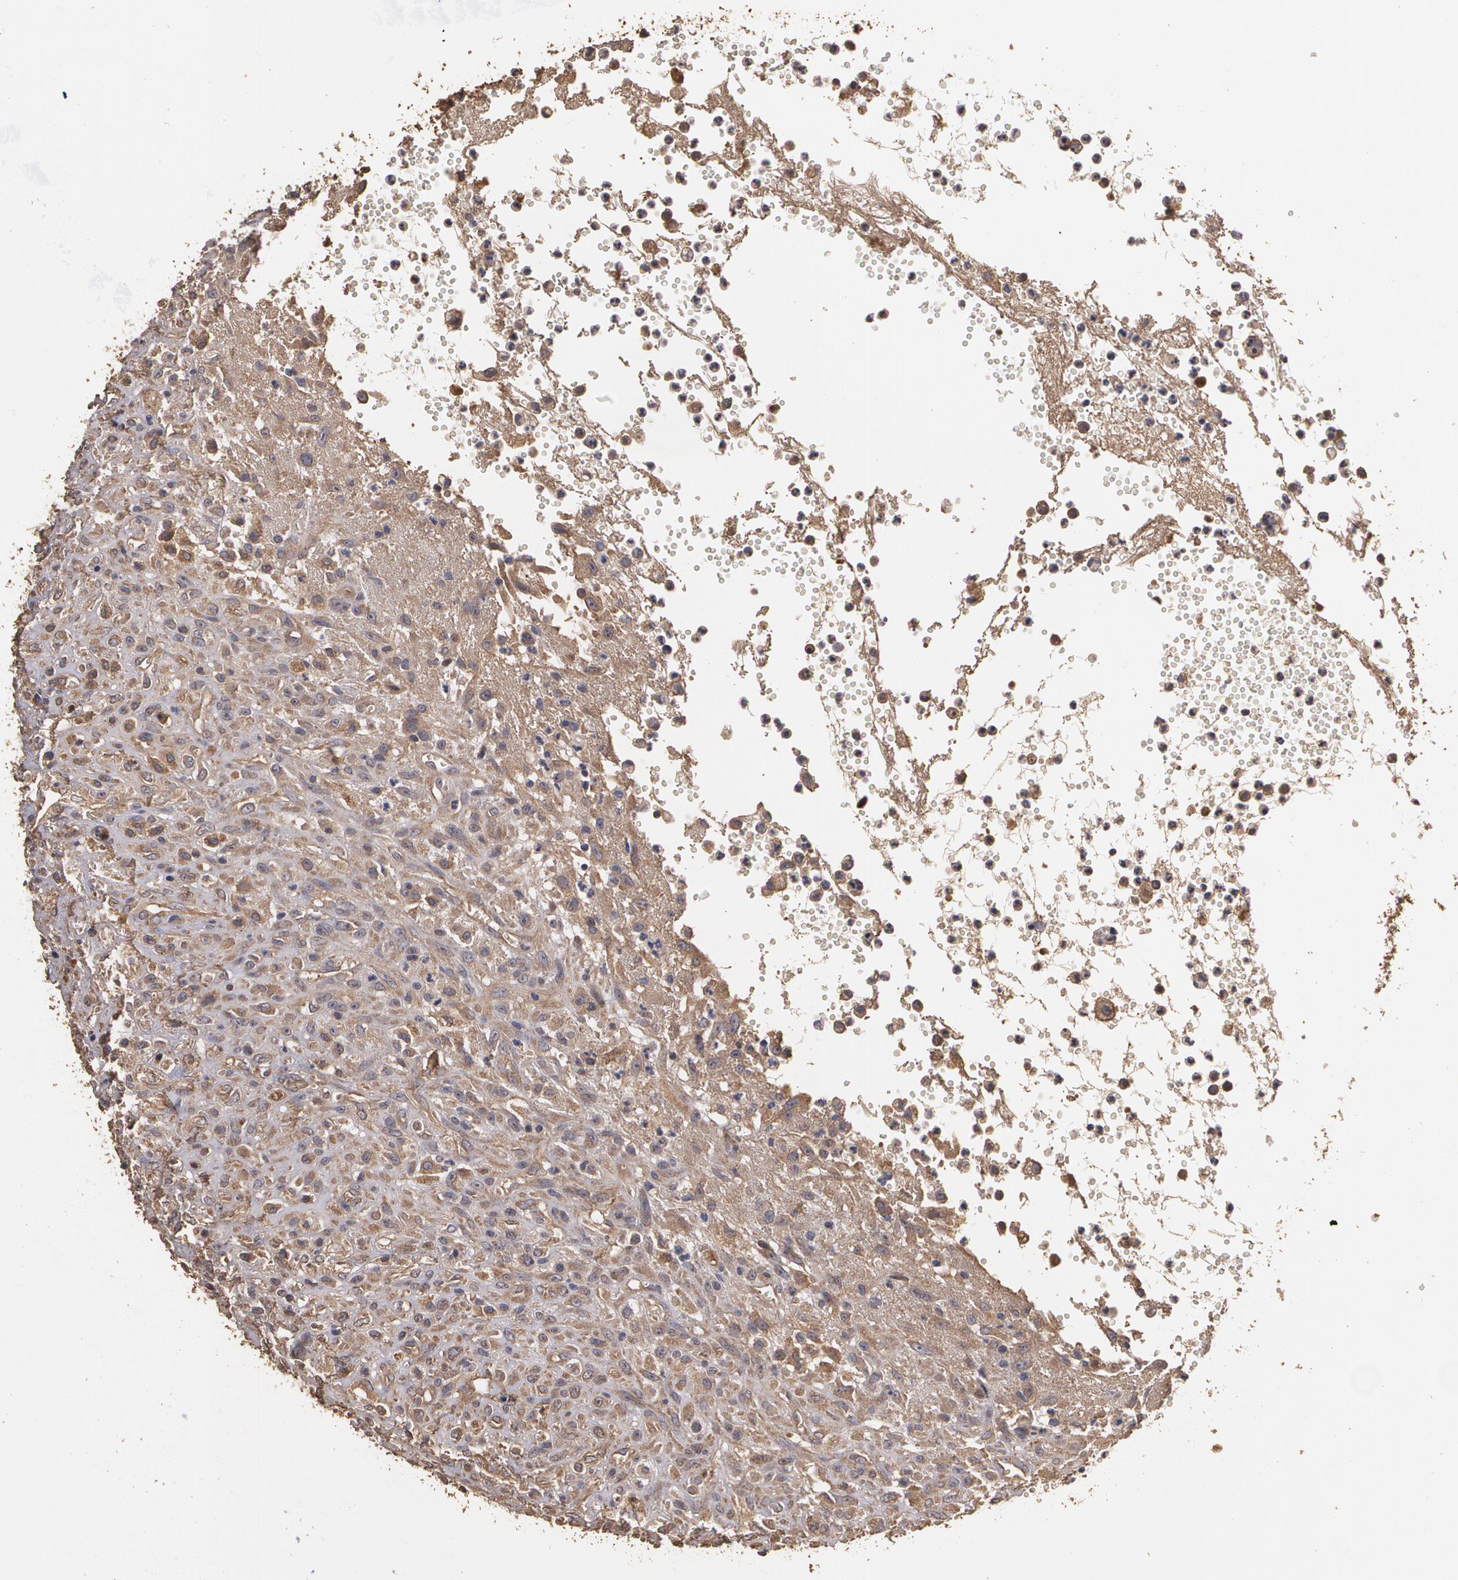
{"staining": {"intensity": "moderate", "quantity": ">75%", "location": "cytoplasmic/membranous"}, "tissue": "glioma", "cell_type": "Tumor cells", "image_type": "cancer", "snomed": [{"axis": "morphology", "description": "Glioma, malignant, High grade"}, {"axis": "topography", "description": "Brain"}], "caption": "Protein staining demonstrates moderate cytoplasmic/membranous expression in approximately >75% of tumor cells in glioma. Ihc stains the protein in brown and the nuclei are stained blue.", "gene": "PON1", "patient": {"sex": "male", "age": 66}}